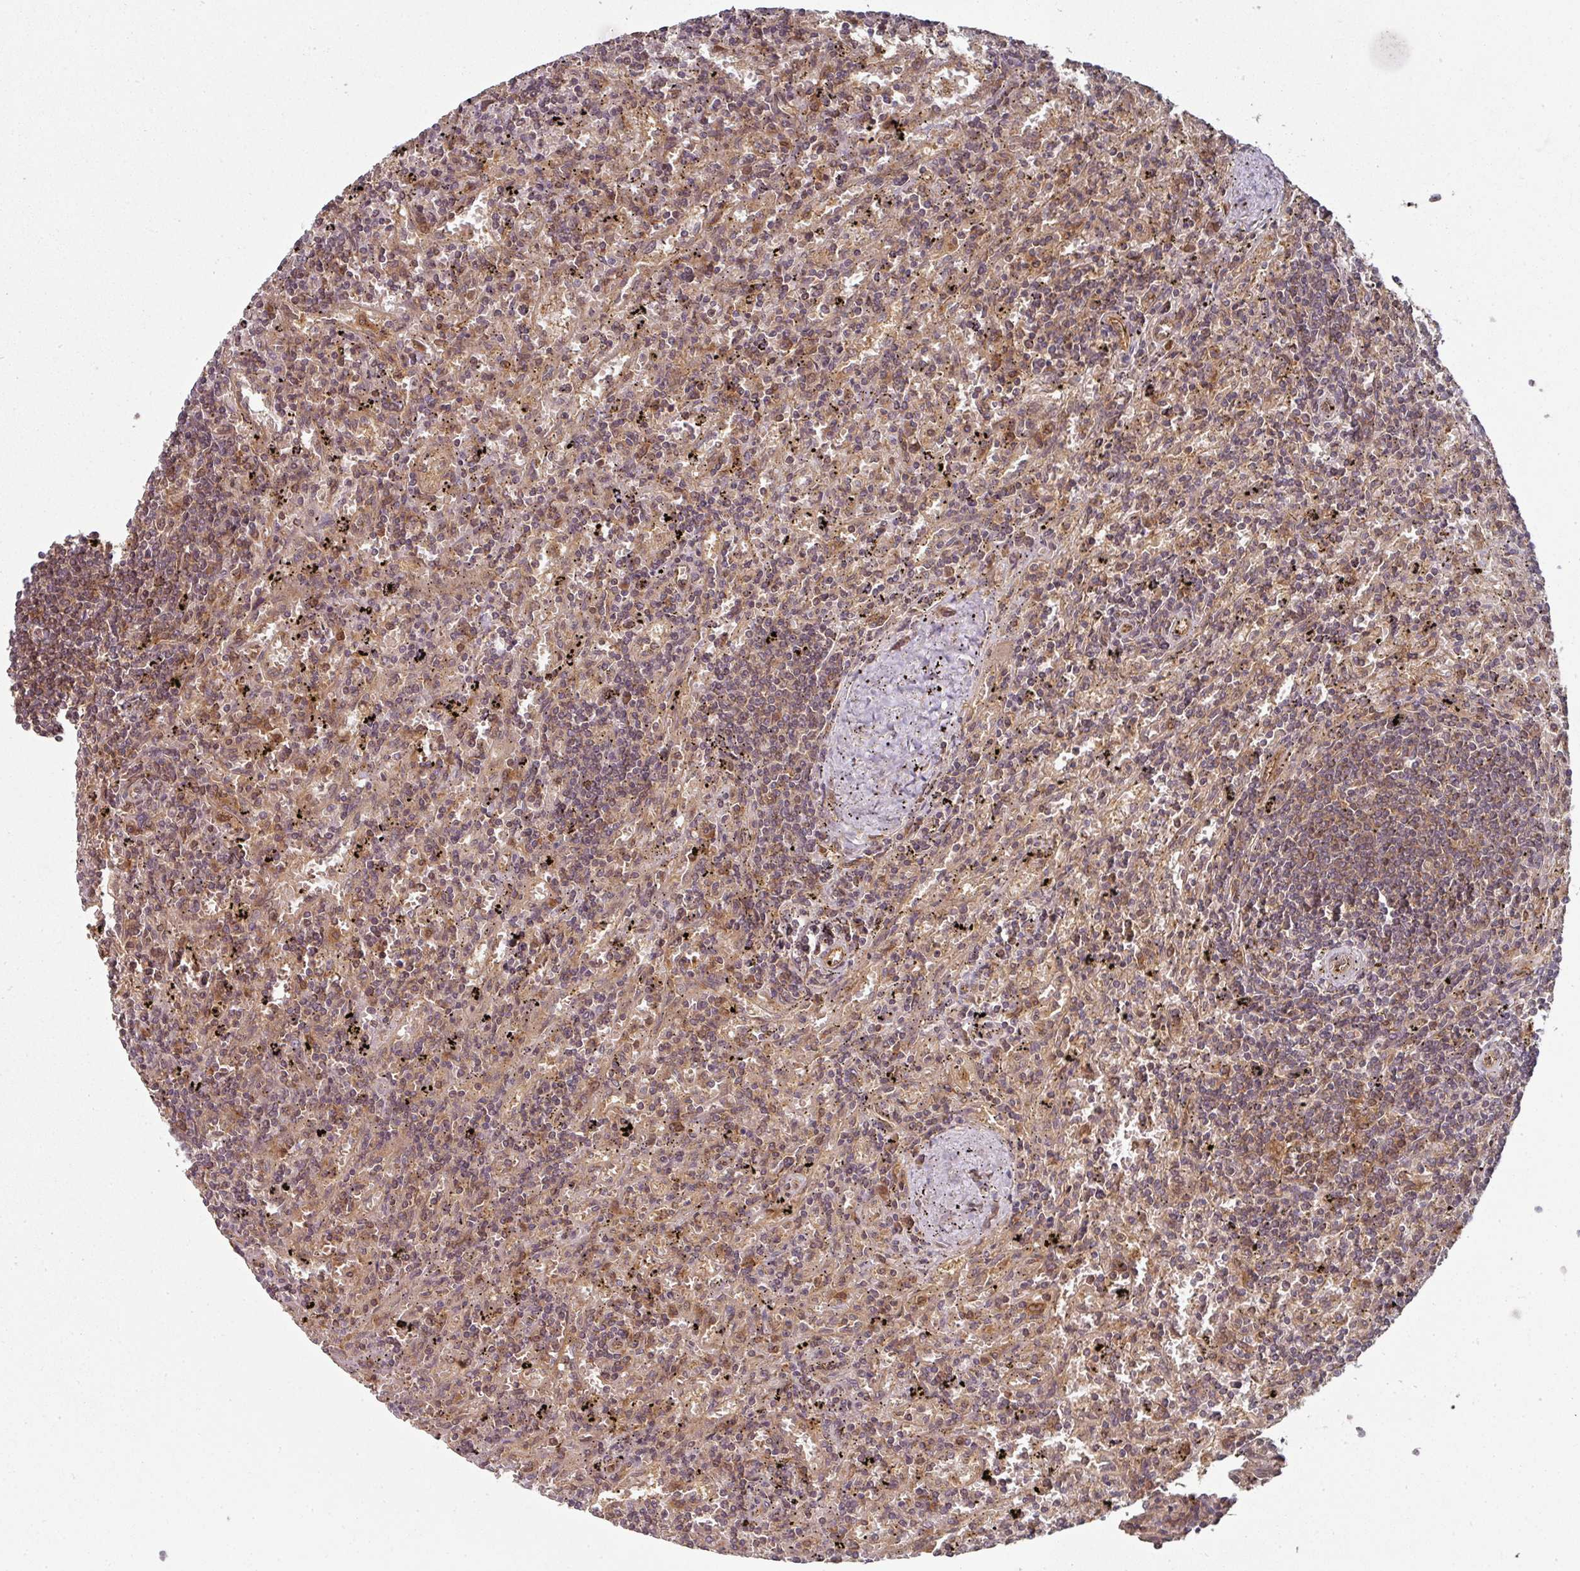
{"staining": {"intensity": "weak", "quantity": "25%-75%", "location": "cytoplasmic/membranous"}, "tissue": "lymphoma", "cell_type": "Tumor cells", "image_type": "cancer", "snomed": [{"axis": "morphology", "description": "Malignant lymphoma, non-Hodgkin's type, Low grade"}, {"axis": "topography", "description": "Spleen"}], "caption": "Approximately 25%-75% of tumor cells in malignant lymphoma, non-Hodgkin's type (low-grade) show weak cytoplasmic/membranous protein expression as visualized by brown immunohistochemical staining.", "gene": "EIF4EBP2", "patient": {"sex": "male", "age": 76}}